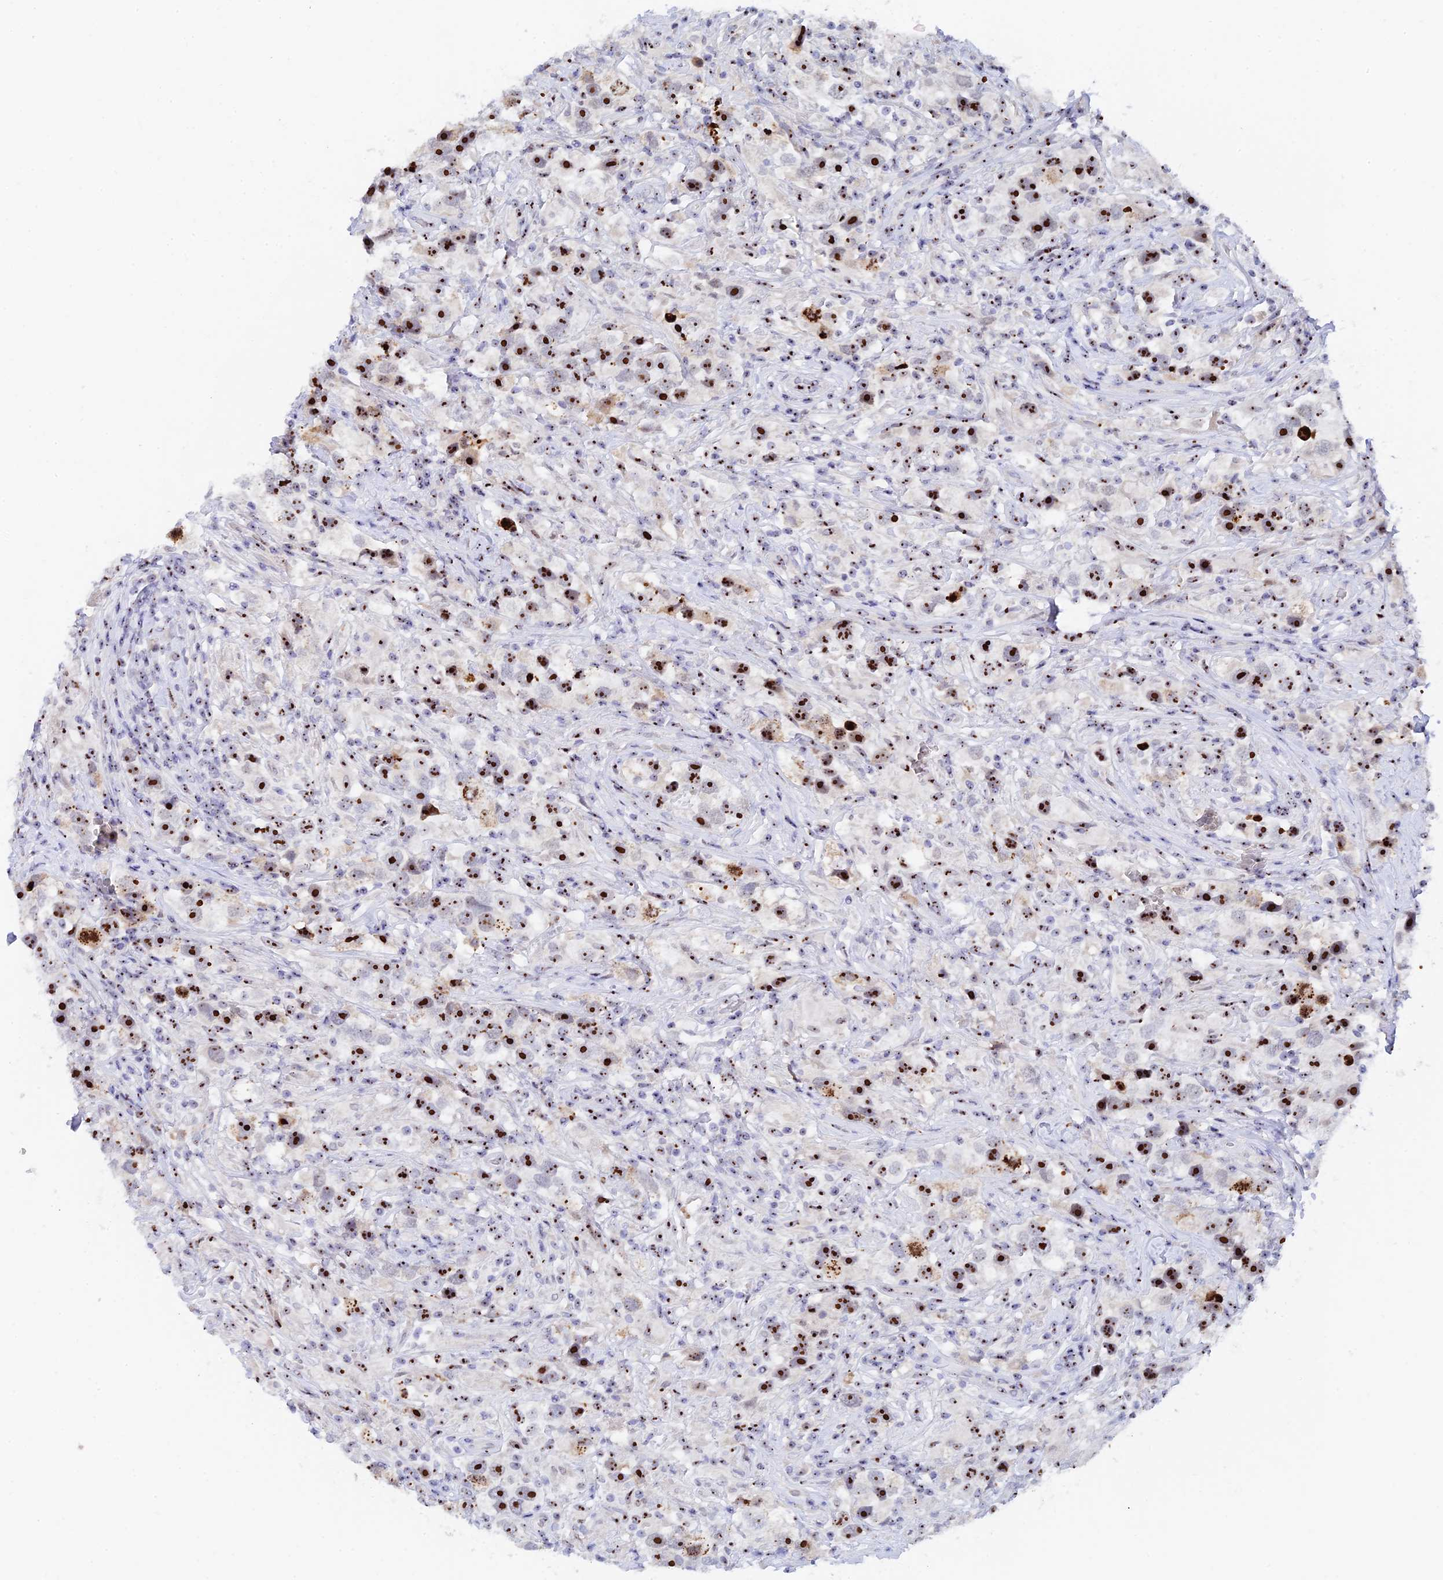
{"staining": {"intensity": "strong", "quantity": ">75%", "location": "nuclear"}, "tissue": "testis cancer", "cell_type": "Tumor cells", "image_type": "cancer", "snomed": [{"axis": "morphology", "description": "Seminoma, NOS"}, {"axis": "topography", "description": "Testis"}], "caption": "Immunohistochemistry (IHC) (DAB (3,3'-diaminobenzidine)) staining of testis cancer (seminoma) displays strong nuclear protein positivity in approximately >75% of tumor cells.", "gene": "RSL1D1", "patient": {"sex": "male", "age": 49}}